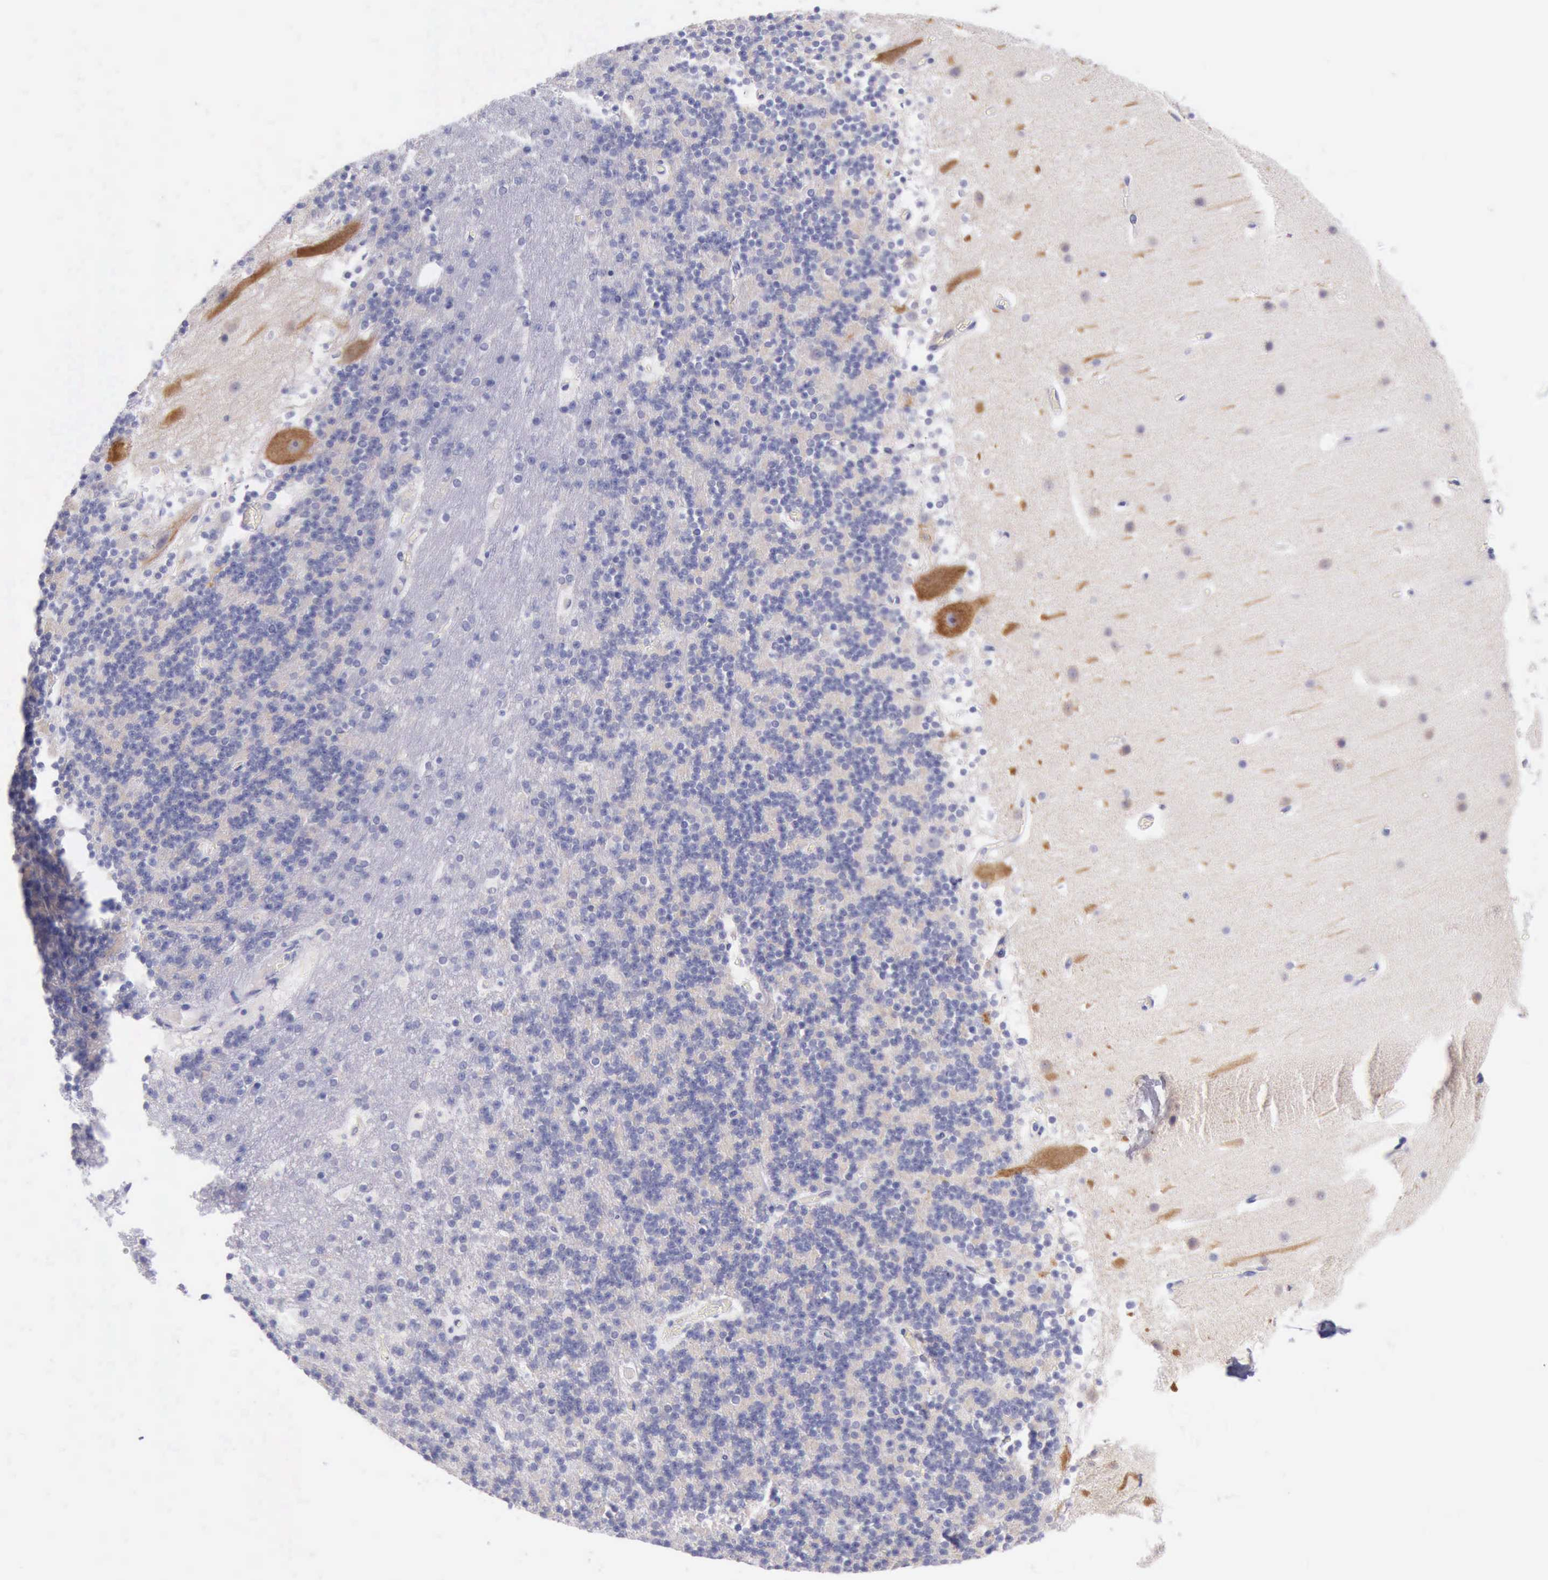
{"staining": {"intensity": "negative", "quantity": "none", "location": "none"}, "tissue": "cerebellum", "cell_type": "Cells in granular layer", "image_type": "normal", "snomed": [{"axis": "morphology", "description": "Normal tissue, NOS"}, {"axis": "topography", "description": "Cerebellum"}], "caption": "Photomicrograph shows no protein expression in cells in granular layer of benign cerebellum.", "gene": "LRFN5", "patient": {"sex": "male", "age": 45}}